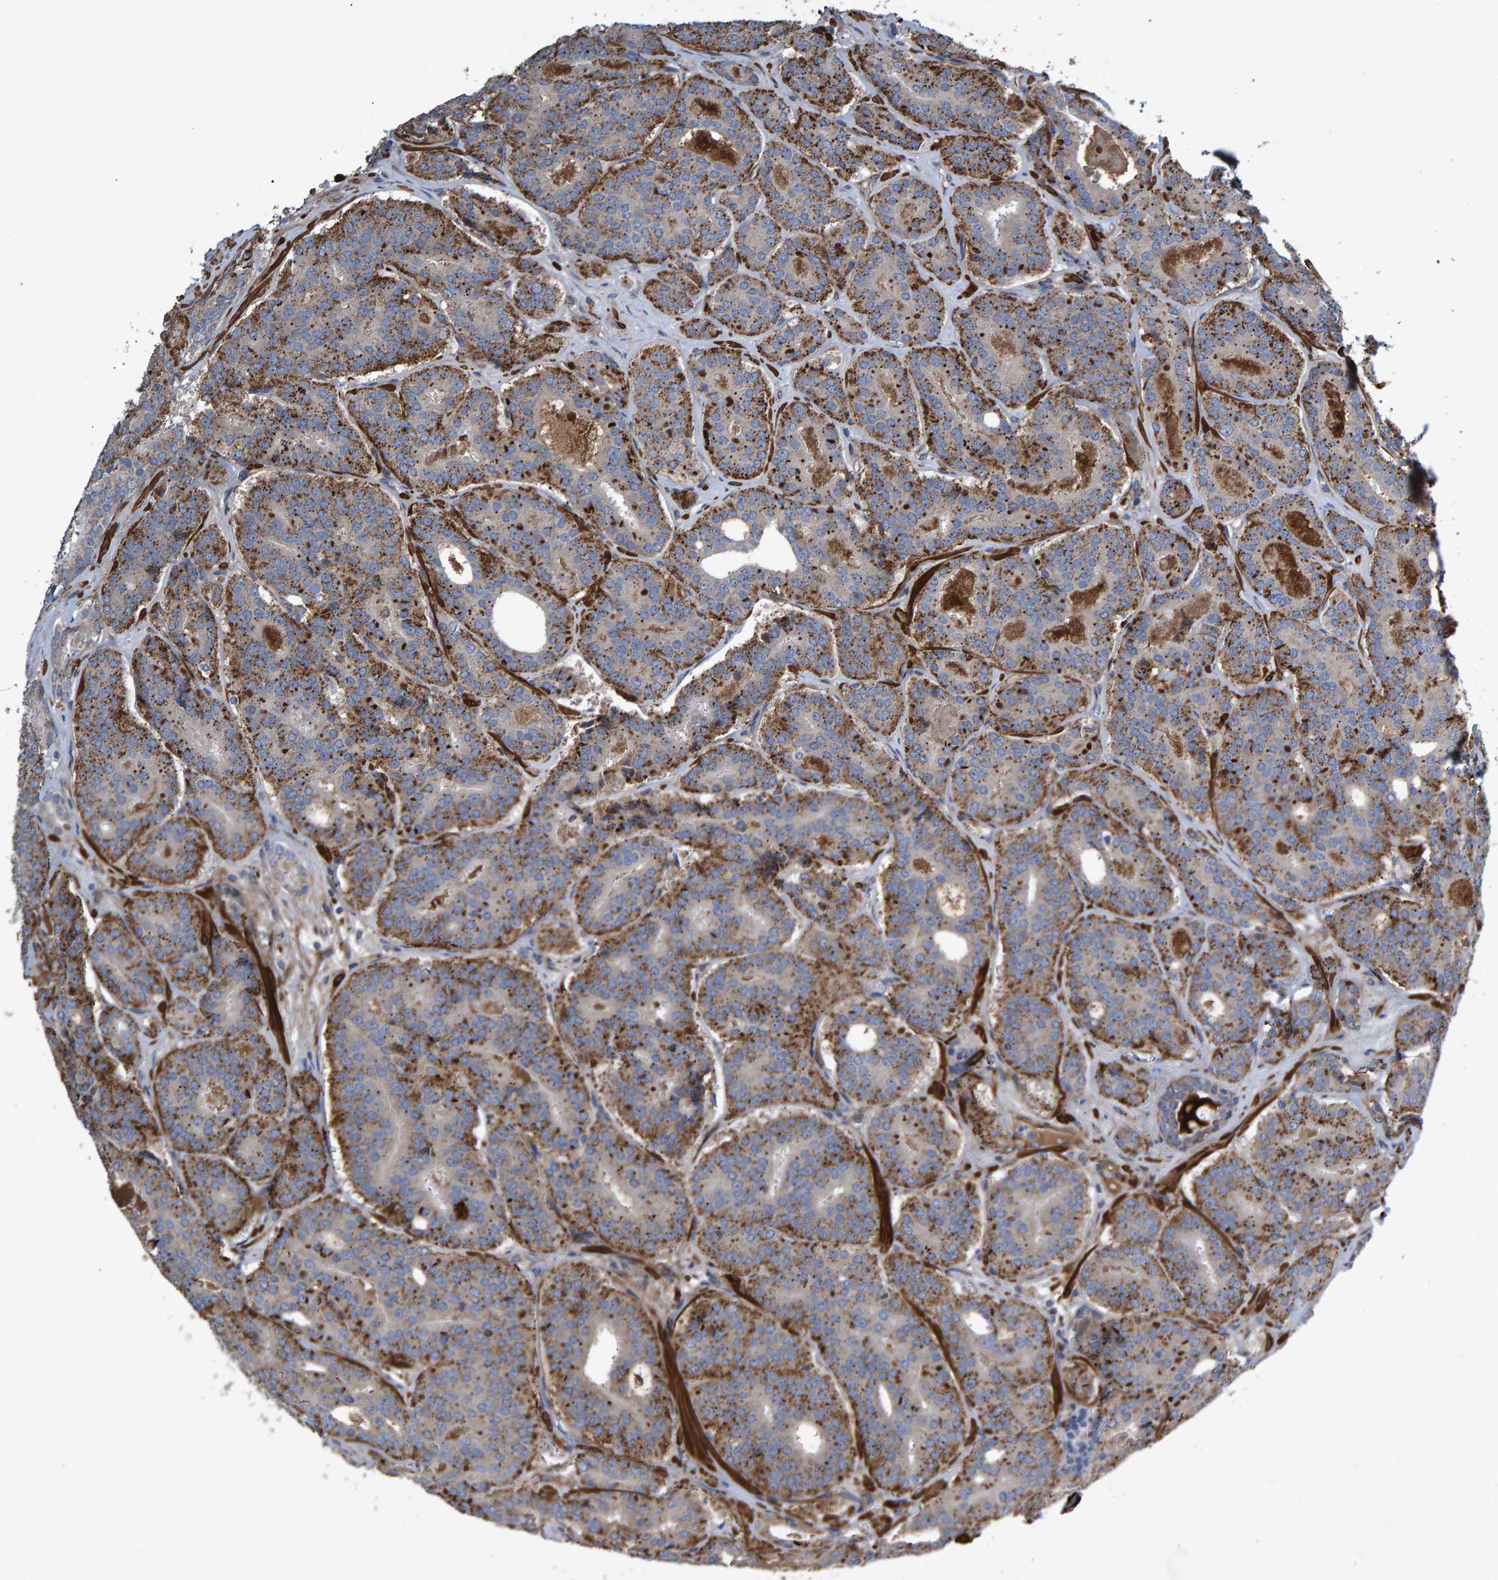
{"staining": {"intensity": "moderate", "quantity": ">75%", "location": "cytoplasmic/membranous"}, "tissue": "prostate cancer", "cell_type": "Tumor cells", "image_type": "cancer", "snomed": [{"axis": "morphology", "description": "Adenocarcinoma, High grade"}, {"axis": "topography", "description": "Prostate"}], "caption": "Approximately >75% of tumor cells in human prostate cancer (adenocarcinoma (high-grade)) show moderate cytoplasmic/membranous protein expression as visualized by brown immunohistochemical staining.", "gene": "SLIT2", "patient": {"sex": "male", "age": 60}}